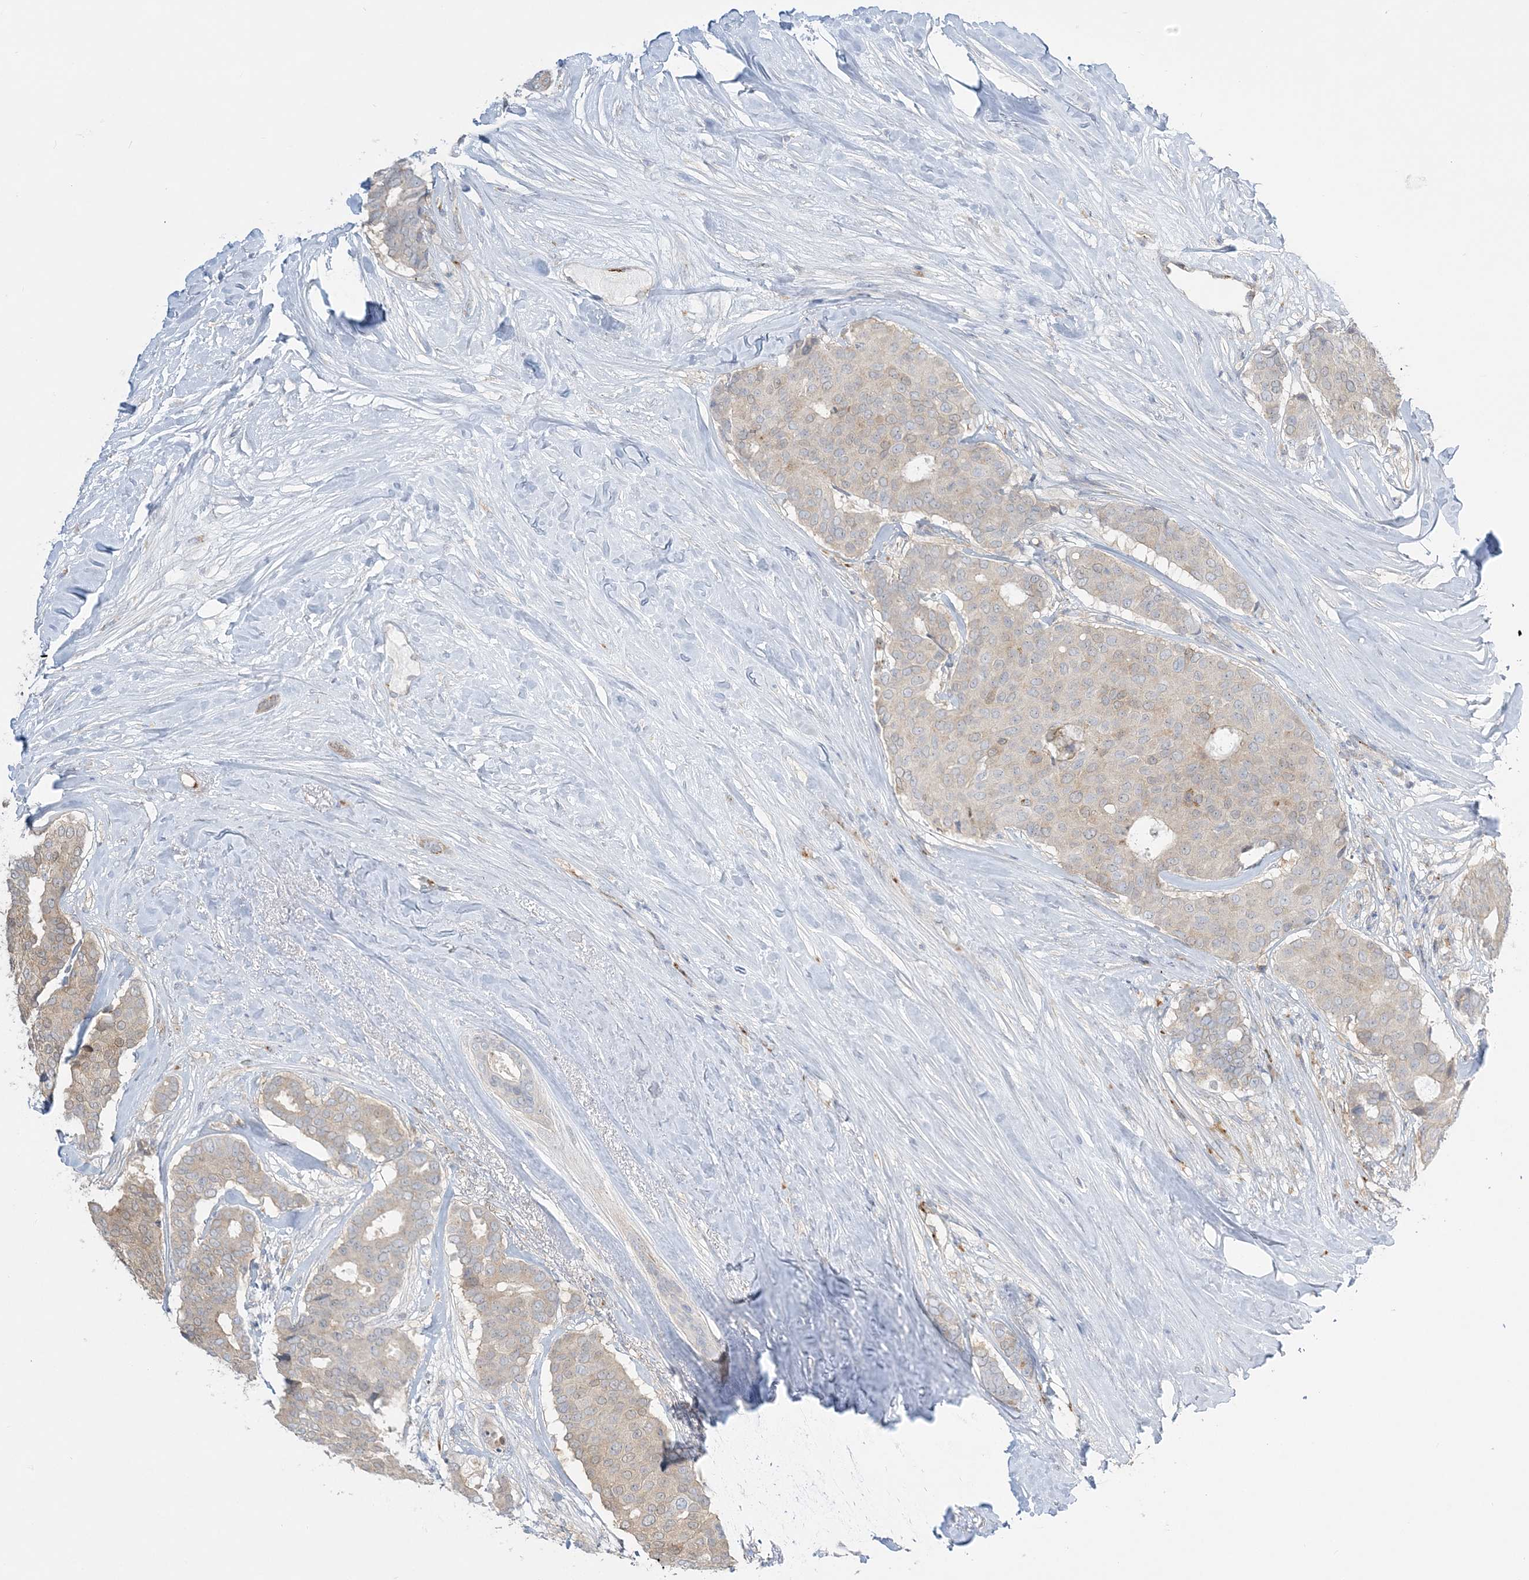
{"staining": {"intensity": "moderate", "quantity": "25%-75%", "location": "cytoplasmic/membranous"}, "tissue": "breast cancer", "cell_type": "Tumor cells", "image_type": "cancer", "snomed": [{"axis": "morphology", "description": "Duct carcinoma"}, {"axis": "topography", "description": "Breast"}], "caption": "High-magnification brightfield microscopy of breast cancer (invasive ductal carcinoma) stained with DAB (brown) and counterstained with hematoxylin (blue). tumor cells exhibit moderate cytoplasmic/membranous positivity is present in approximately25%-75% of cells. Immunohistochemistry stains the protein in brown and the nuclei are stained blue.", "gene": "INPP1", "patient": {"sex": "female", "age": 75}}